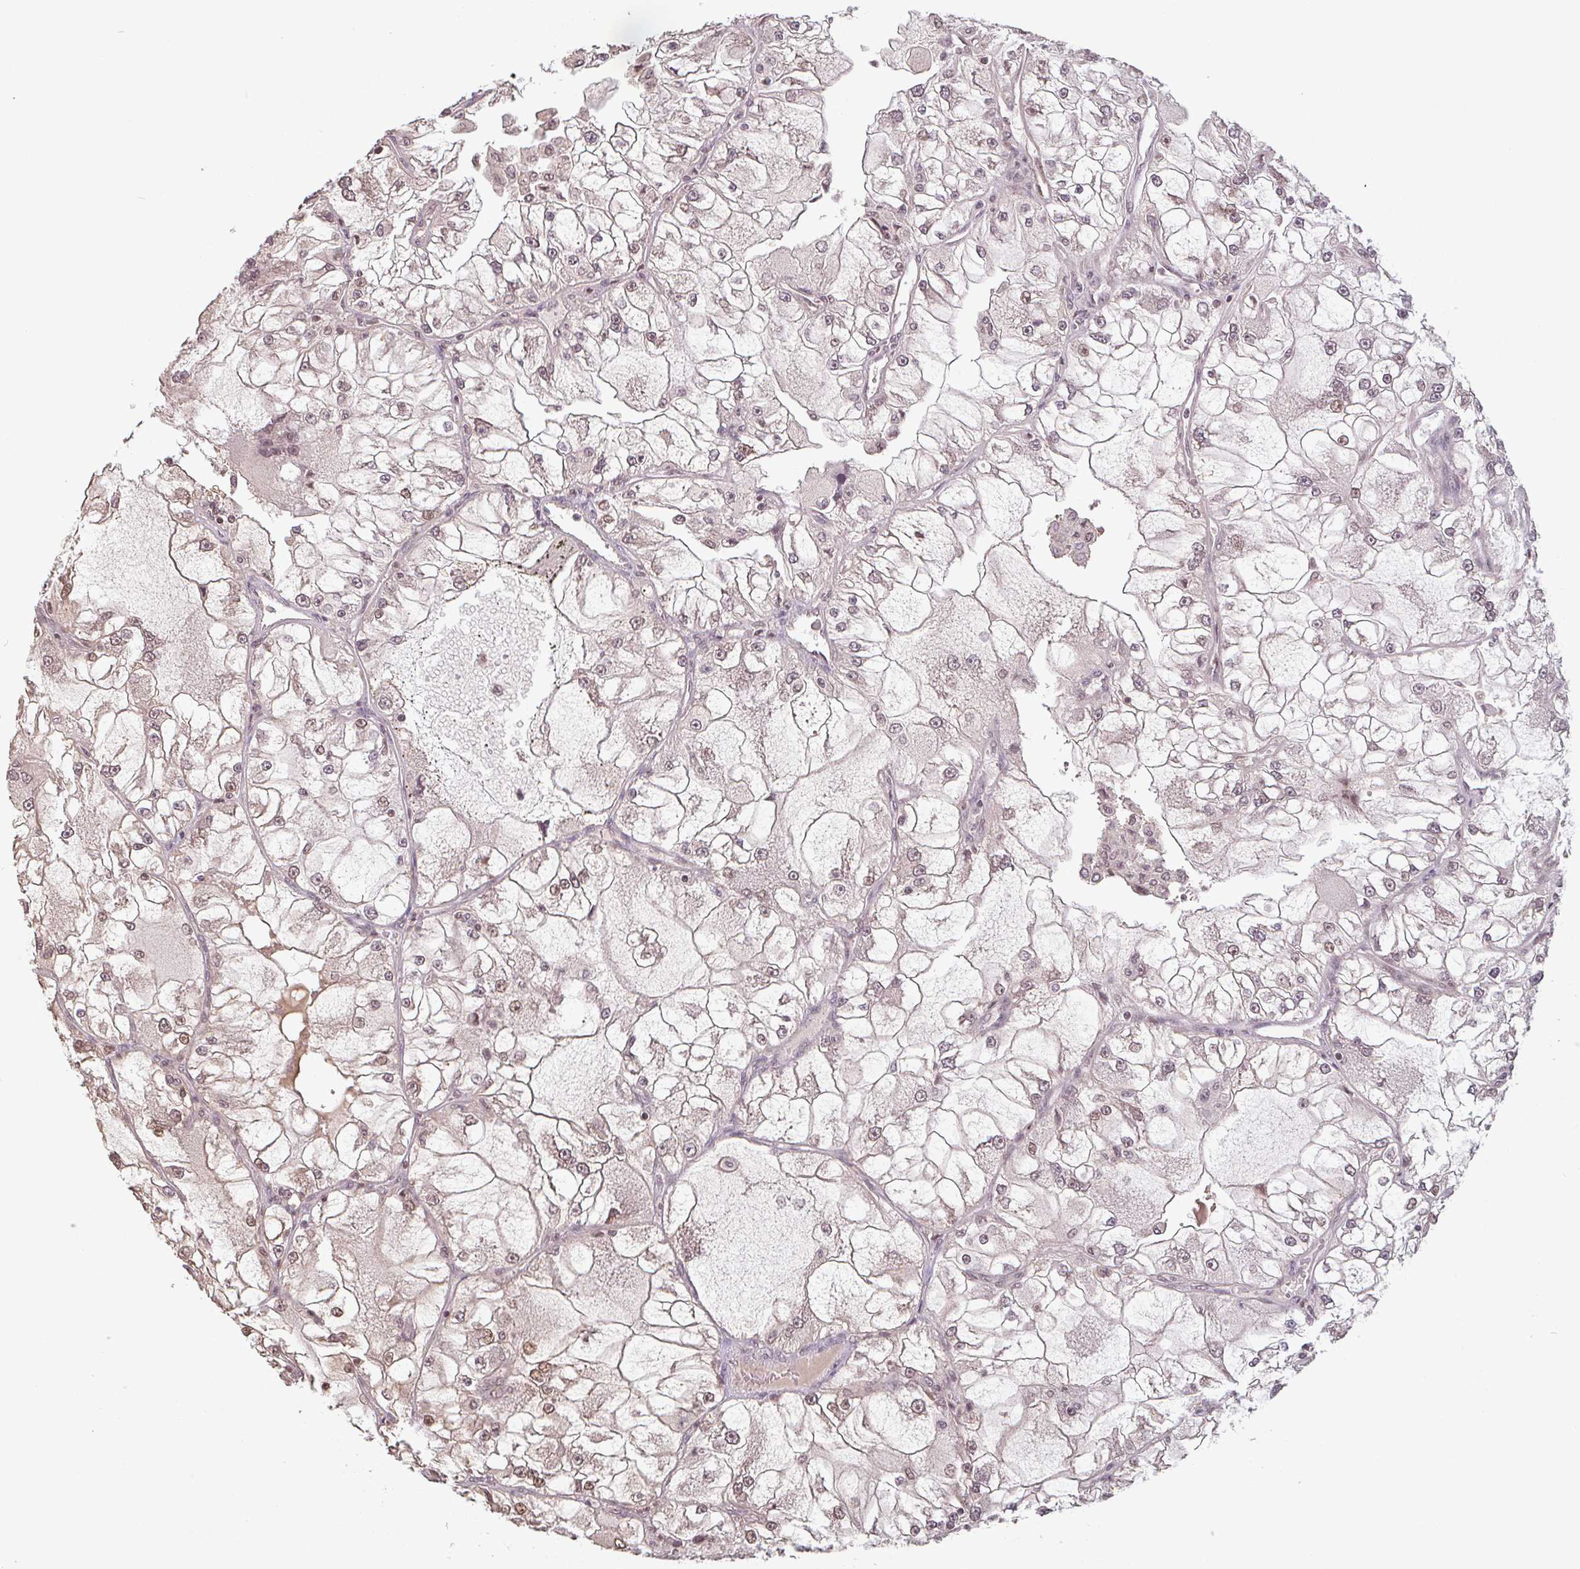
{"staining": {"intensity": "weak", "quantity": ">75%", "location": "nuclear"}, "tissue": "renal cancer", "cell_type": "Tumor cells", "image_type": "cancer", "snomed": [{"axis": "morphology", "description": "Adenocarcinoma, NOS"}, {"axis": "topography", "description": "Kidney"}], "caption": "Immunohistochemical staining of human renal cancer (adenocarcinoma) reveals low levels of weak nuclear positivity in approximately >75% of tumor cells.", "gene": "DR1", "patient": {"sex": "female", "age": 72}}